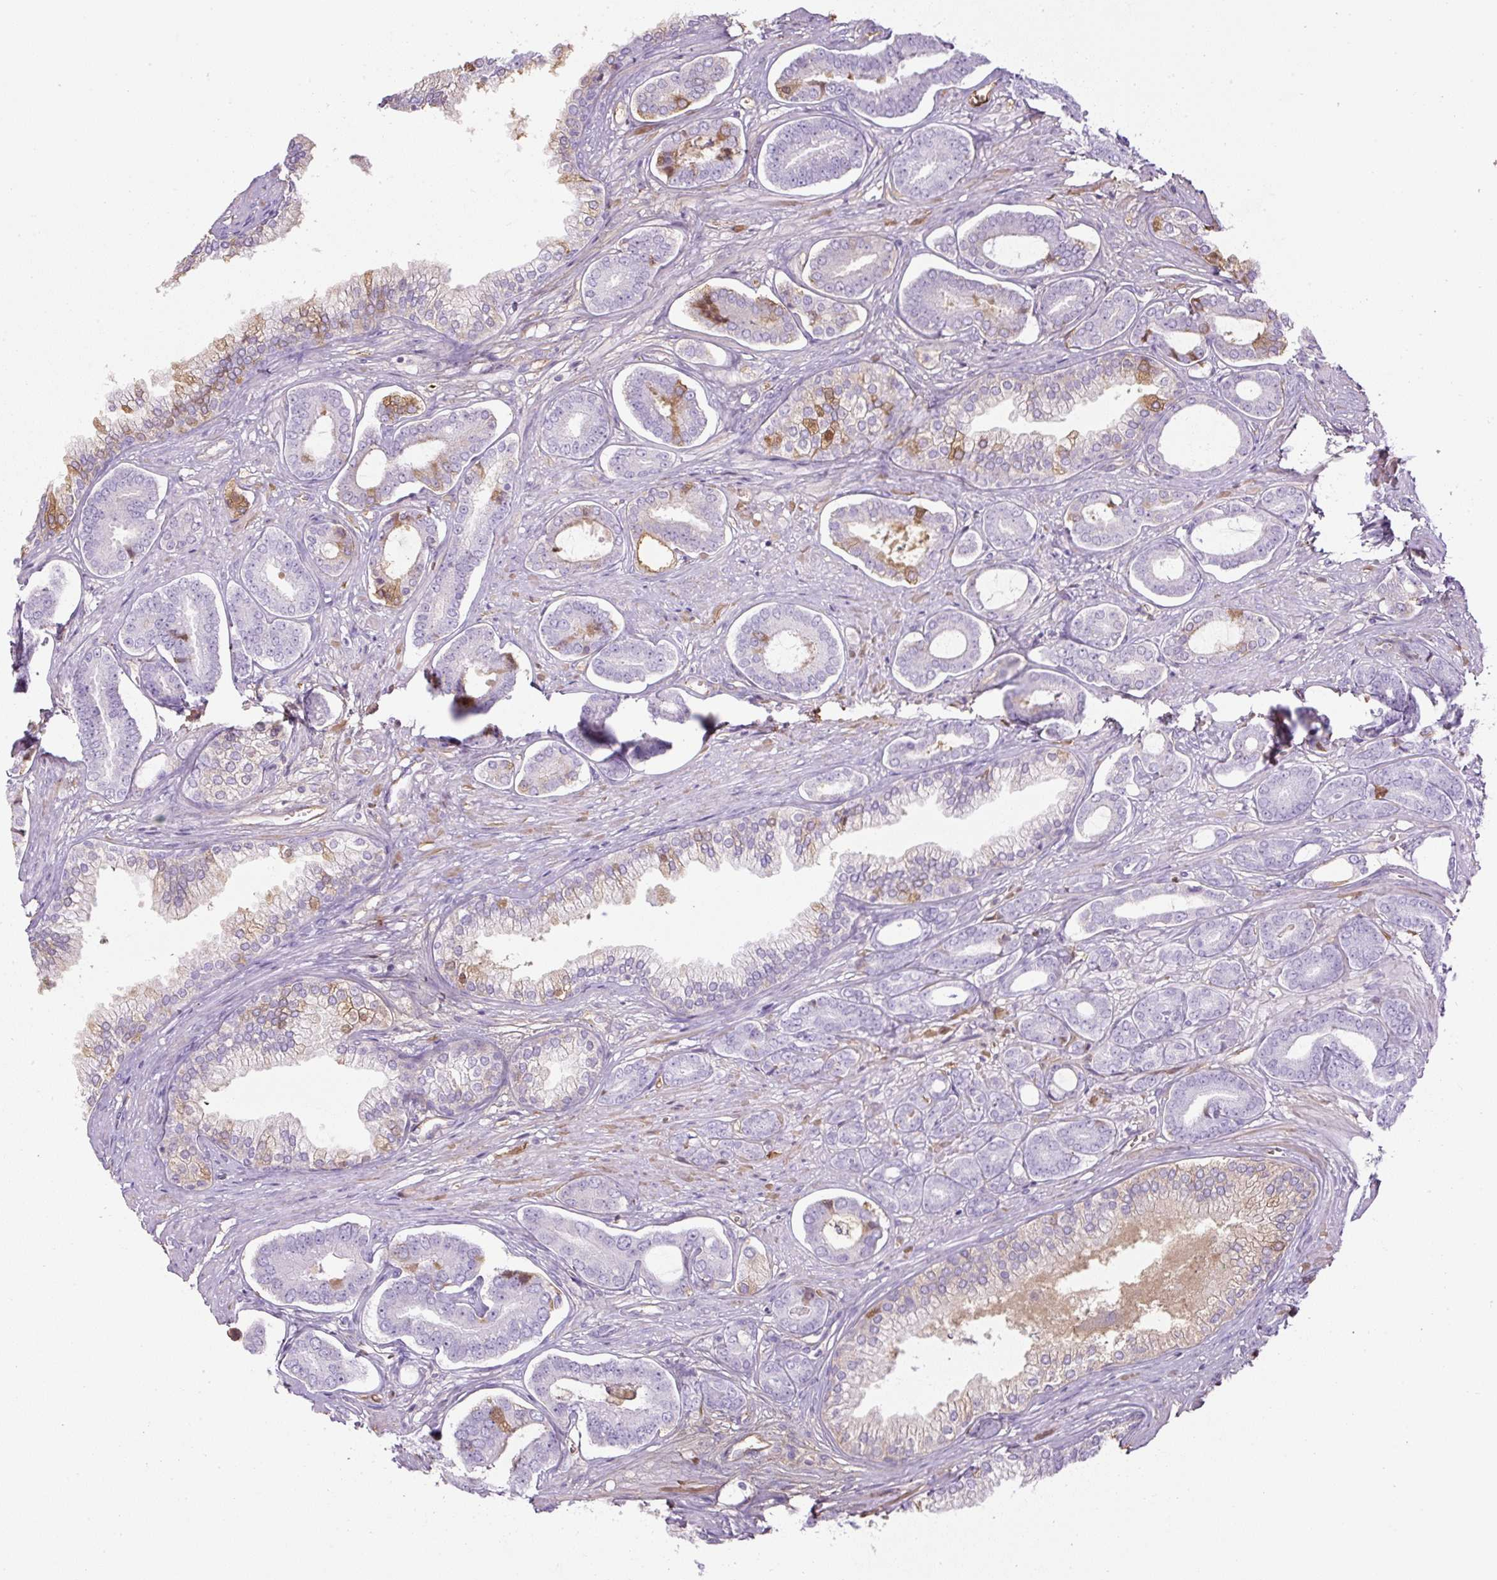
{"staining": {"intensity": "negative", "quantity": "none", "location": "none"}, "tissue": "prostate cancer", "cell_type": "Tumor cells", "image_type": "cancer", "snomed": [{"axis": "morphology", "description": "Adenocarcinoma, NOS"}, {"axis": "topography", "description": "Prostate and seminal vesicle, NOS"}], "caption": "Tumor cells show no significant protein staining in adenocarcinoma (prostate). (Immunohistochemistry (ihc), brightfield microscopy, high magnification).", "gene": "APOA1", "patient": {"sex": "male", "age": 76}}